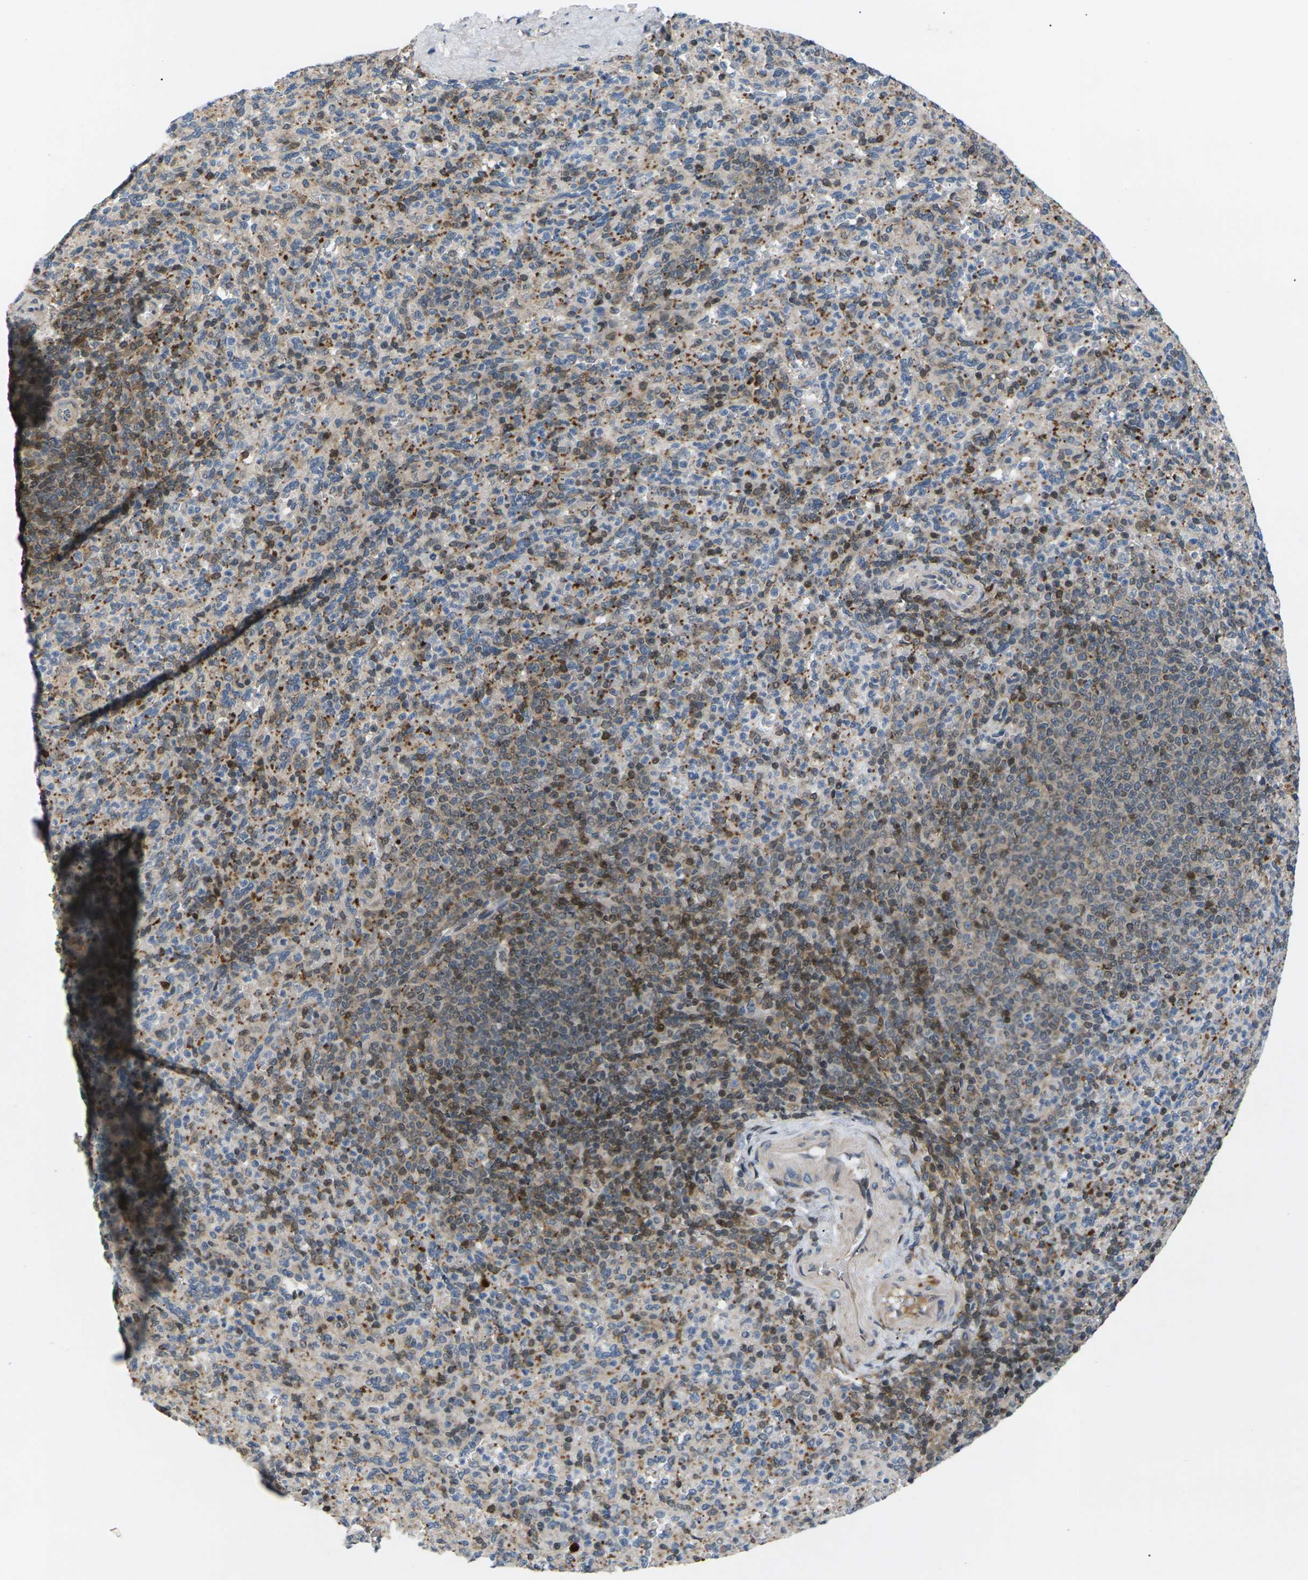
{"staining": {"intensity": "moderate", "quantity": "25%-75%", "location": "cytoplasmic/membranous"}, "tissue": "spleen", "cell_type": "Cells in red pulp", "image_type": "normal", "snomed": [{"axis": "morphology", "description": "Normal tissue, NOS"}, {"axis": "topography", "description": "Spleen"}], "caption": "The photomicrograph exhibits immunohistochemical staining of unremarkable spleen. There is moderate cytoplasmic/membranous expression is identified in about 25%-75% of cells in red pulp. Using DAB (brown) and hematoxylin (blue) stains, captured at high magnification using brightfield microscopy.", "gene": "RPS6KA3", "patient": {"sex": "male", "age": 36}}